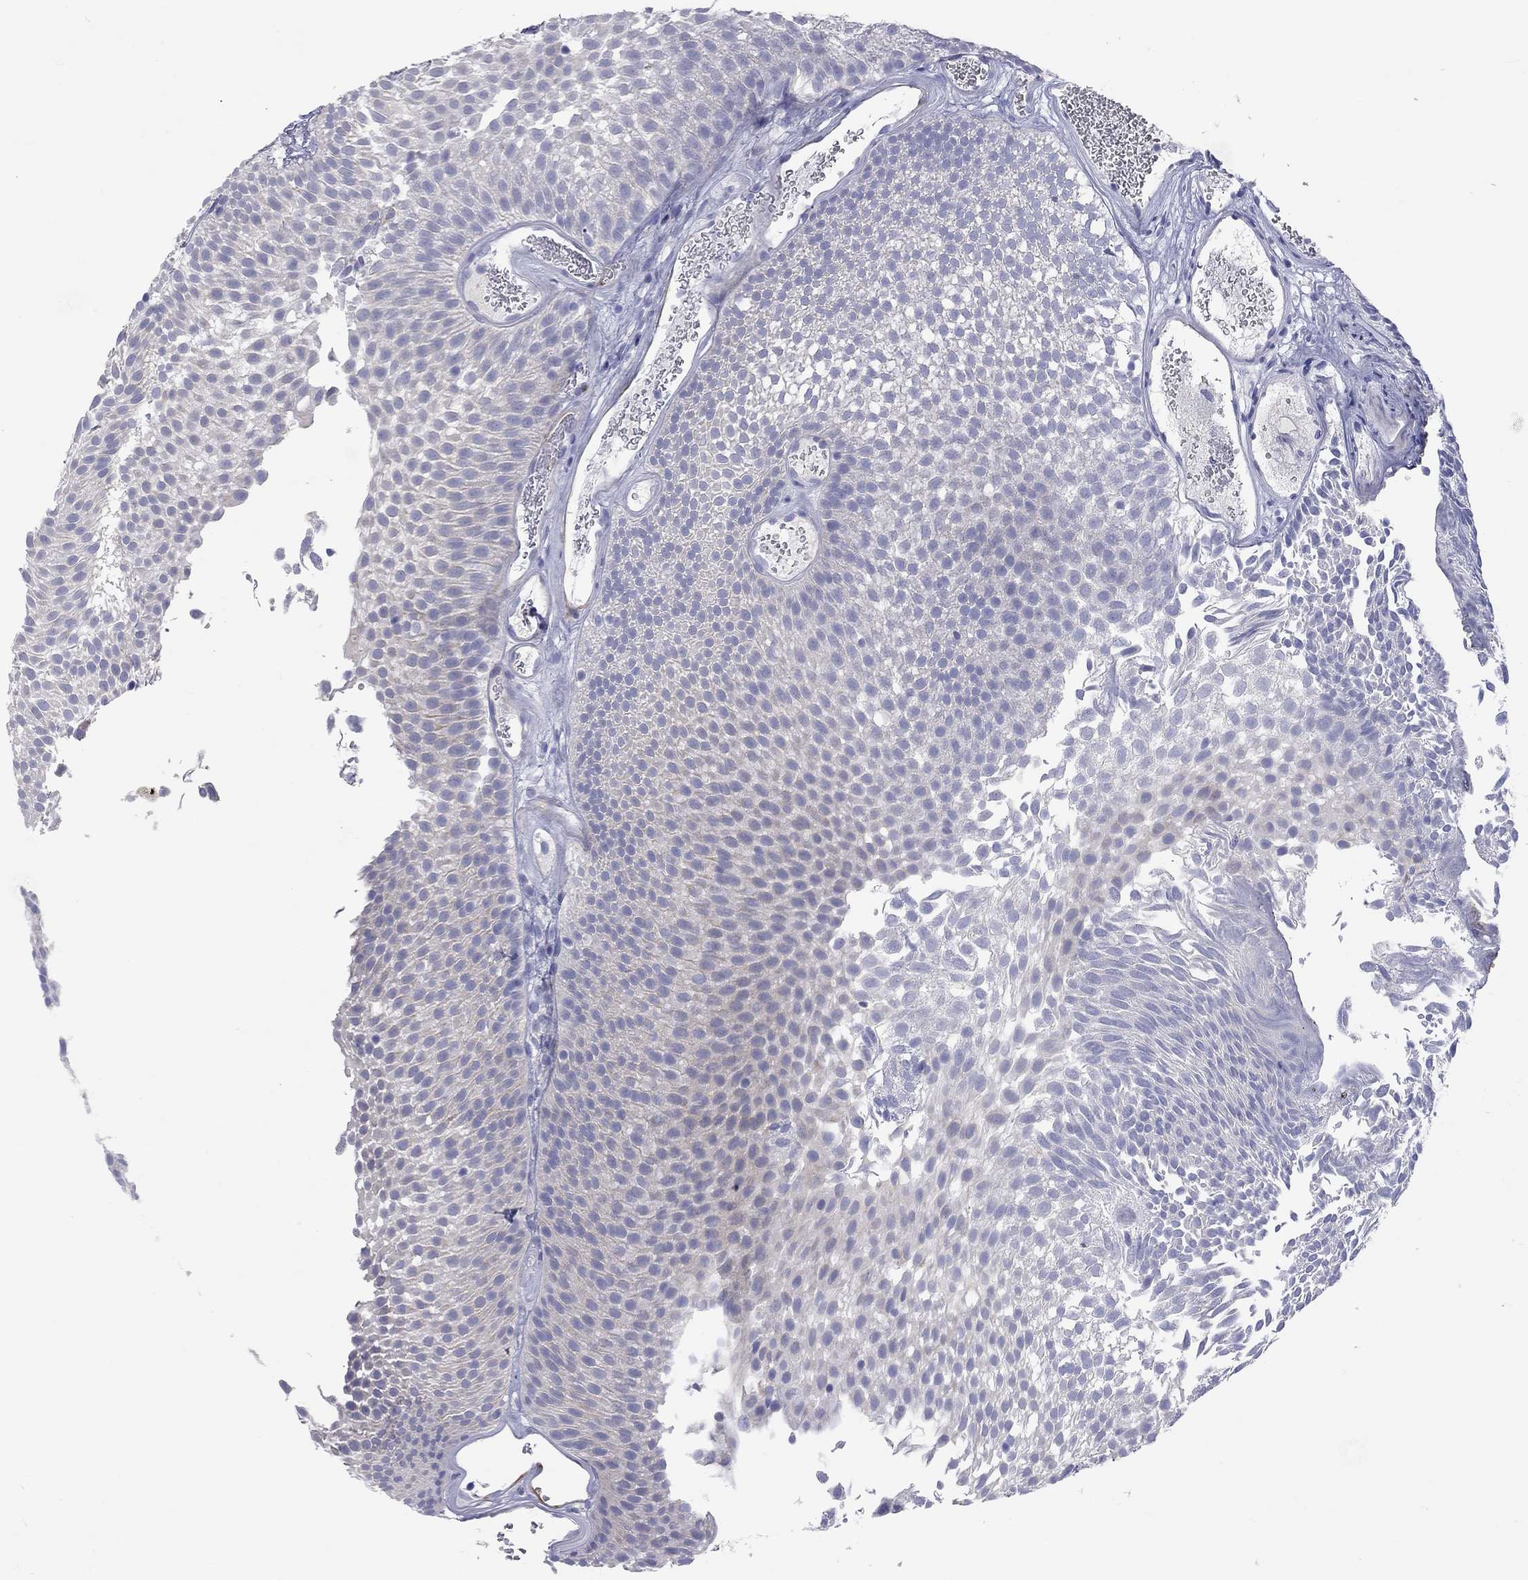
{"staining": {"intensity": "negative", "quantity": "none", "location": "none"}, "tissue": "urothelial cancer", "cell_type": "Tumor cells", "image_type": "cancer", "snomed": [{"axis": "morphology", "description": "Urothelial carcinoma, Low grade"}, {"axis": "topography", "description": "Urinary bladder"}], "caption": "An IHC histopathology image of urothelial carcinoma (low-grade) is shown. There is no staining in tumor cells of urothelial carcinoma (low-grade).", "gene": "PCDHGC5", "patient": {"sex": "male", "age": 52}}